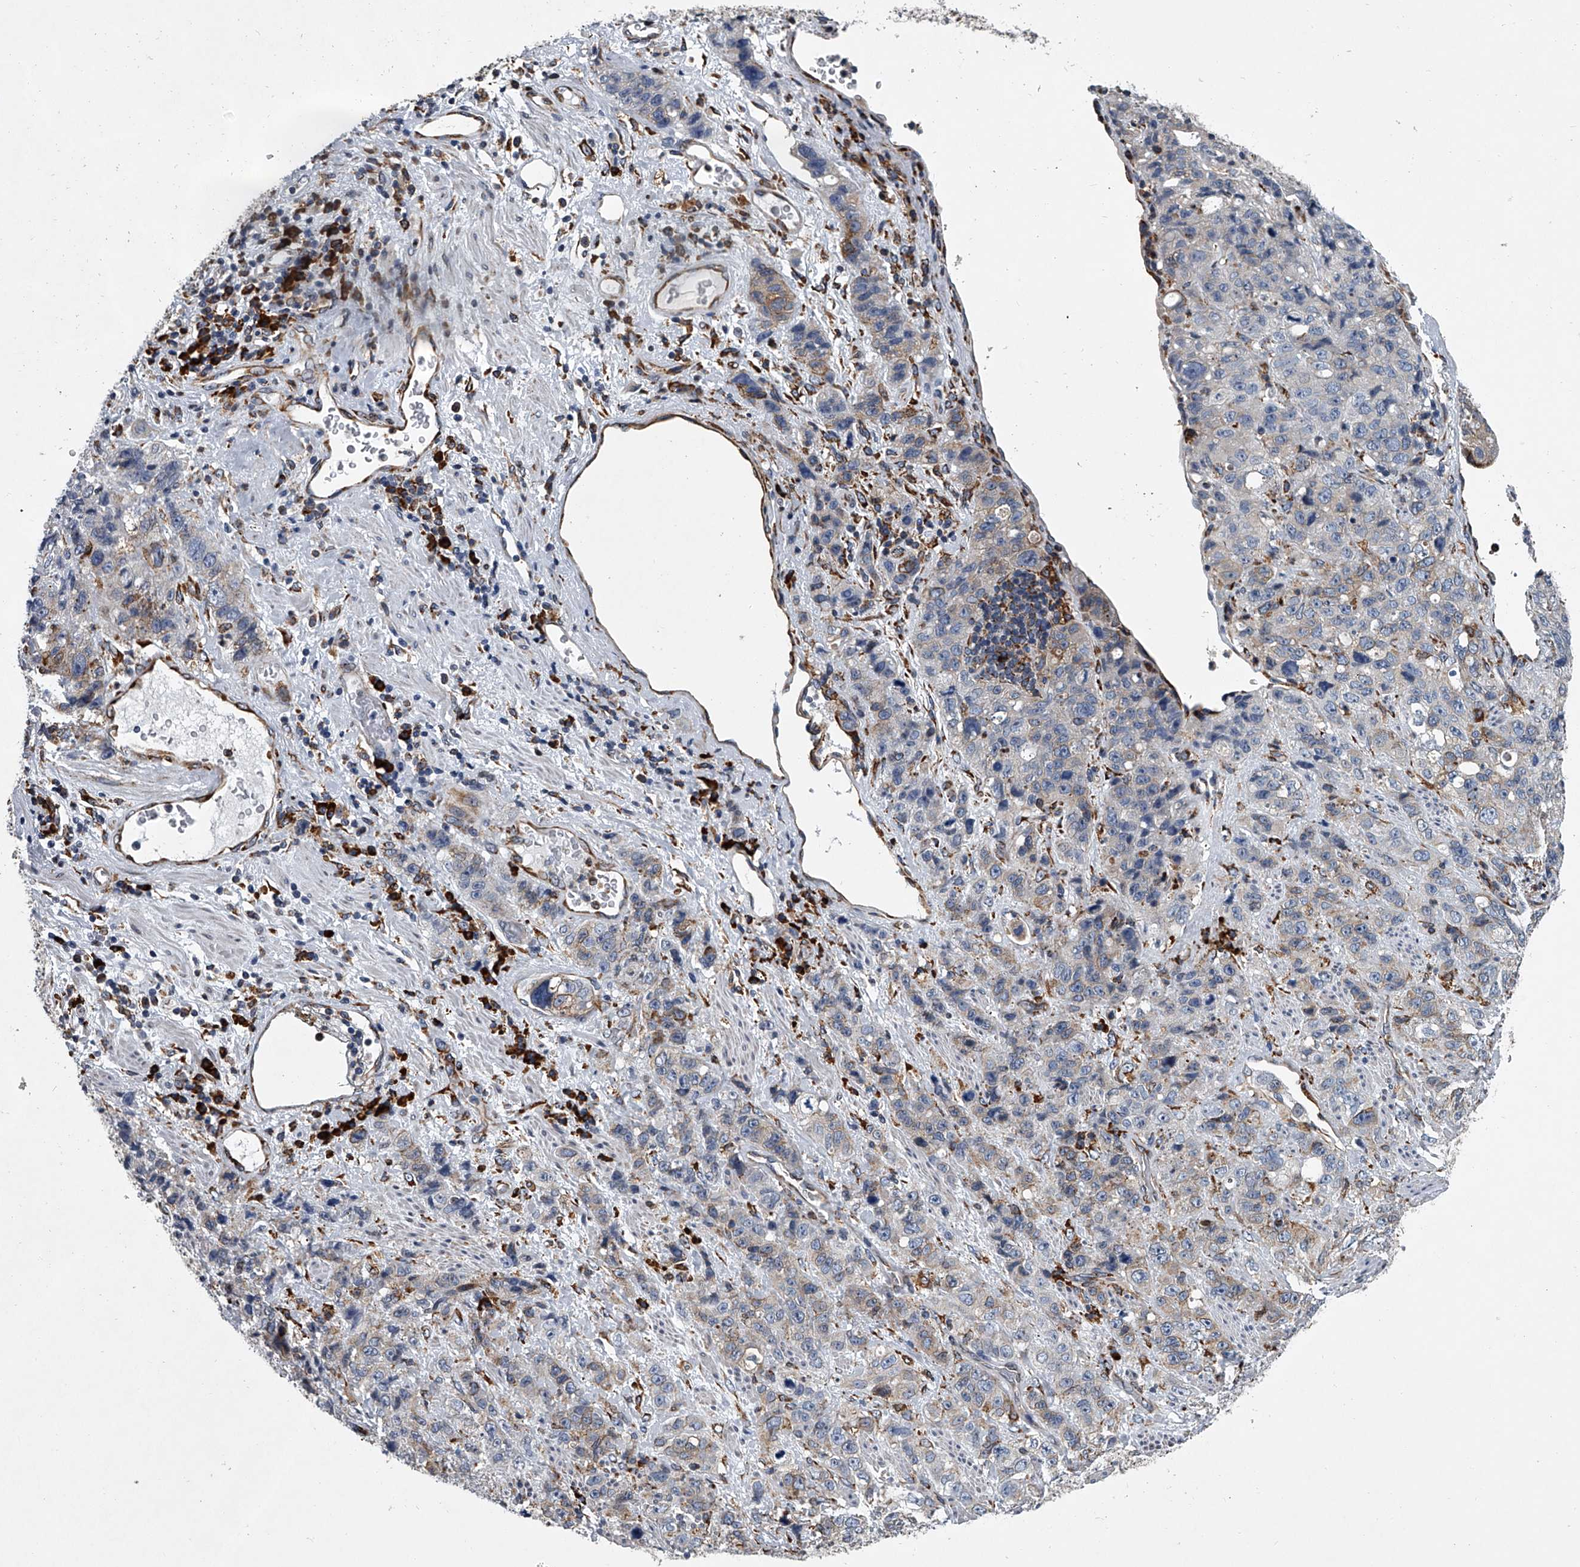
{"staining": {"intensity": "weak", "quantity": "<25%", "location": "cytoplasmic/membranous"}, "tissue": "stomach cancer", "cell_type": "Tumor cells", "image_type": "cancer", "snomed": [{"axis": "morphology", "description": "Adenocarcinoma, NOS"}, {"axis": "topography", "description": "Stomach"}], "caption": "DAB (3,3'-diaminobenzidine) immunohistochemical staining of stomach adenocarcinoma displays no significant staining in tumor cells. Brightfield microscopy of immunohistochemistry (IHC) stained with DAB (brown) and hematoxylin (blue), captured at high magnification.", "gene": "TMEM63C", "patient": {"sex": "male", "age": 48}}